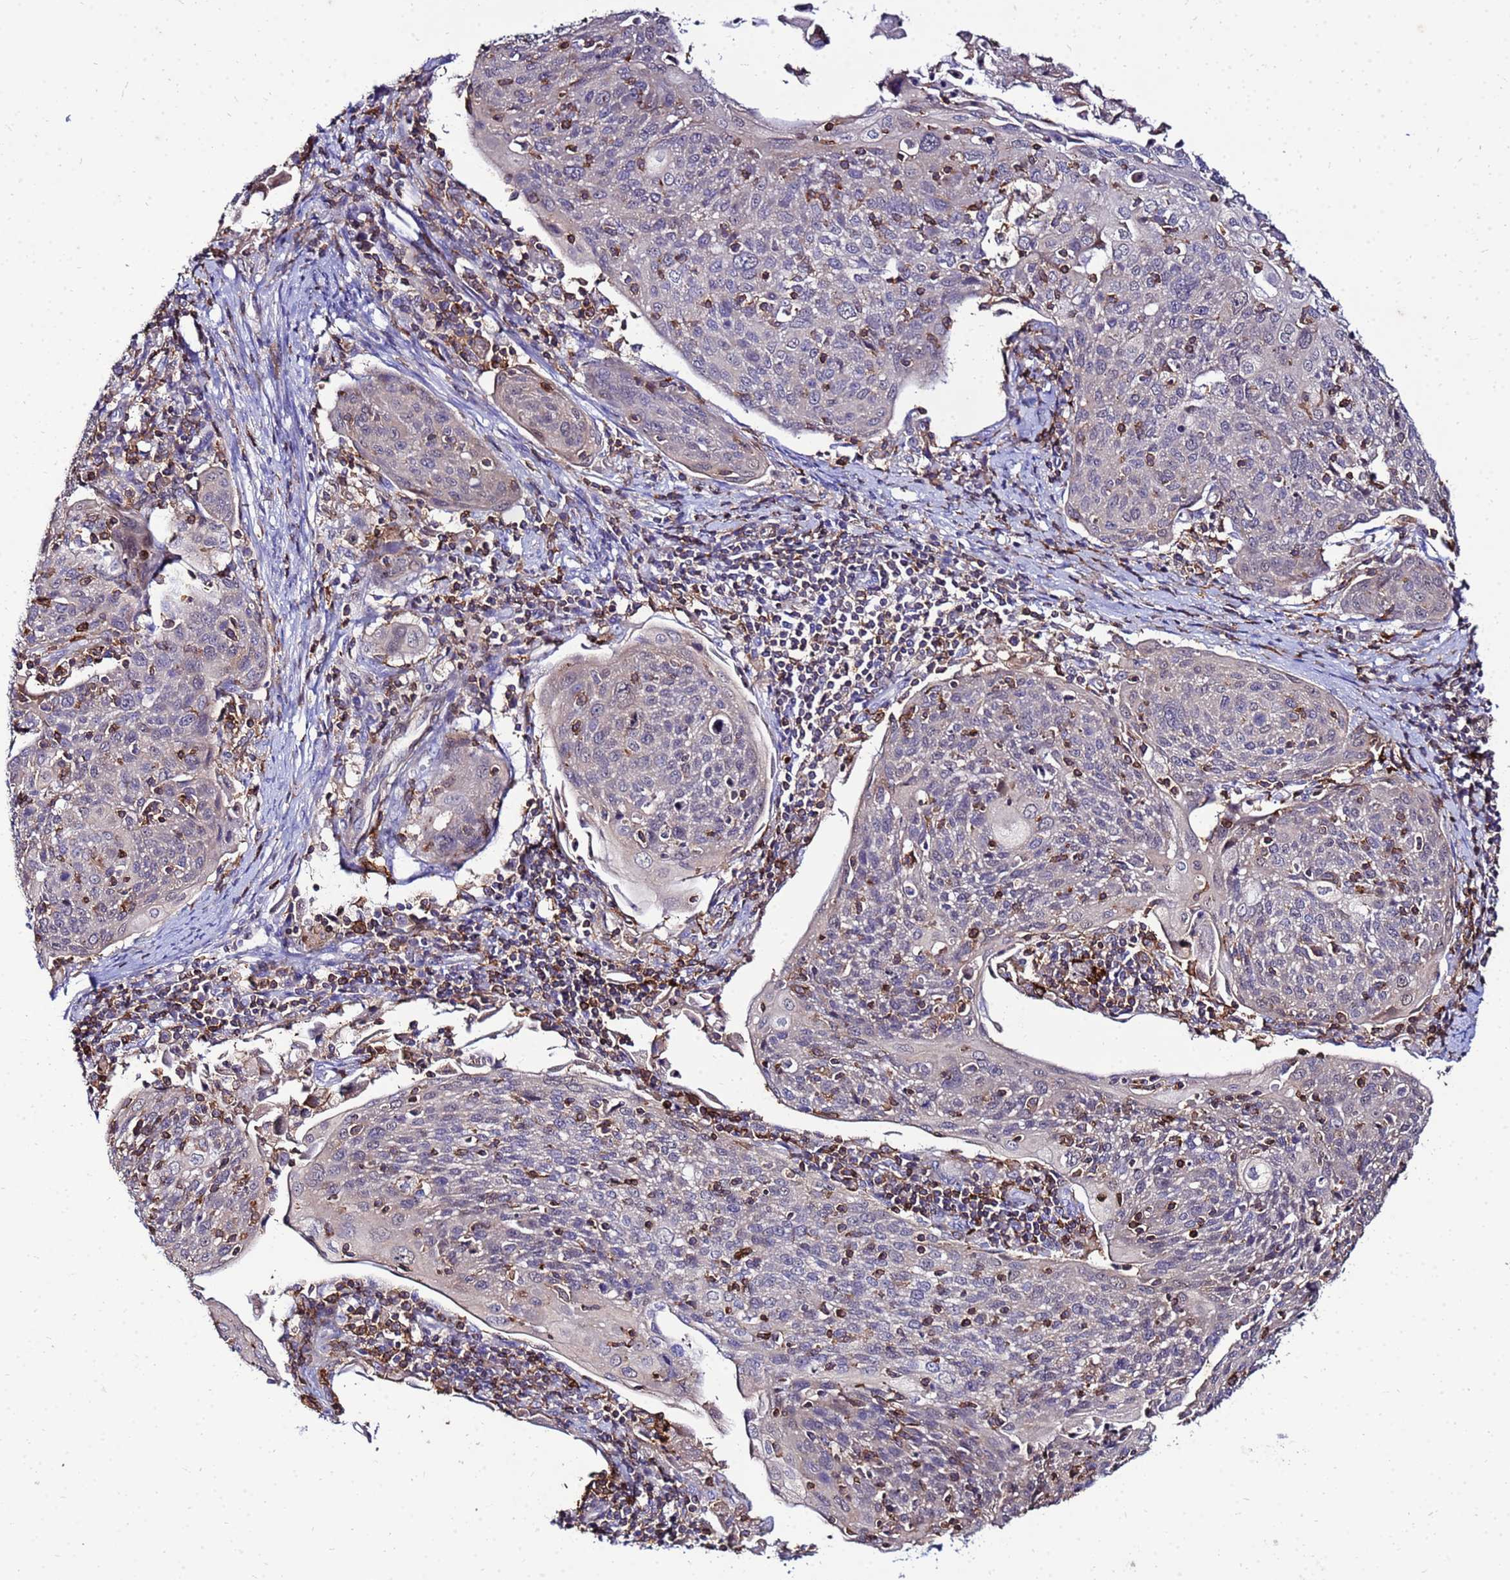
{"staining": {"intensity": "negative", "quantity": "none", "location": "none"}, "tissue": "cervical cancer", "cell_type": "Tumor cells", "image_type": "cancer", "snomed": [{"axis": "morphology", "description": "Squamous cell carcinoma, NOS"}, {"axis": "topography", "description": "Cervix"}], "caption": "This is a micrograph of IHC staining of cervical squamous cell carcinoma, which shows no staining in tumor cells. (IHC, brightfield microscopy, high magnification).", "gene": "DBNDD2", "patient": {"sex": "female", "age": 67}}